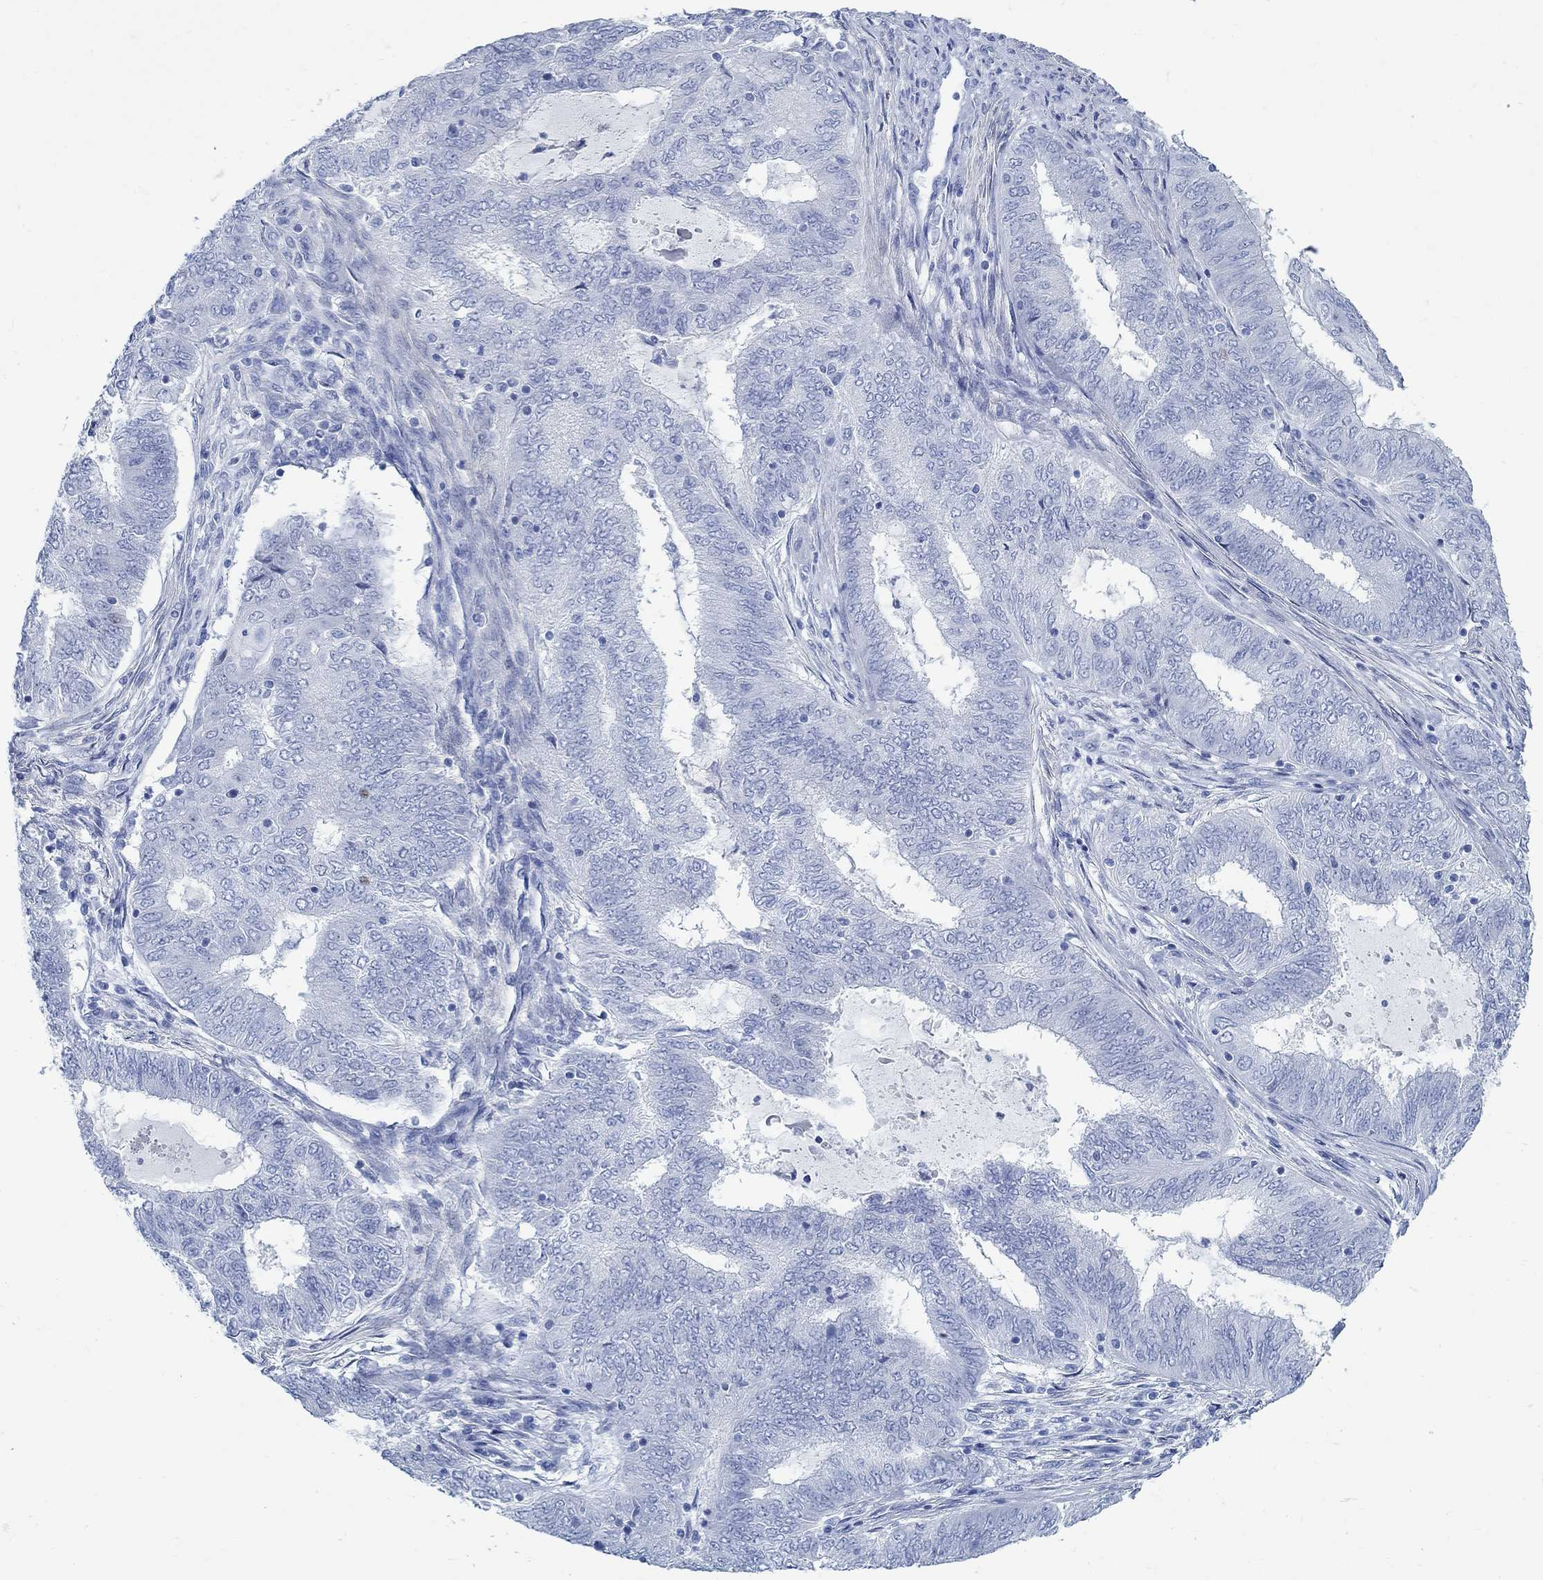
{"staining": {"intensity": "negative", "quantity": "none", "location": "none"}, "tissue": "endometrial cancer", "cell_type": "Tumor cells", "image_type": "cancer", "snomed": [{"axis": "morphology", "description": "Adenocarcinoma, NOS"}, {"axis": "topography", "description": "Endometrium"}], "caption": "IHC of endometrial cancer demonstrates no staining in tumor cells. The staining is performed using DAB brown chromogen with nuclei counter-stained in using hematoxylin.", "gene": "RBM20", "patient": {"sex": "female", "age": 62}}